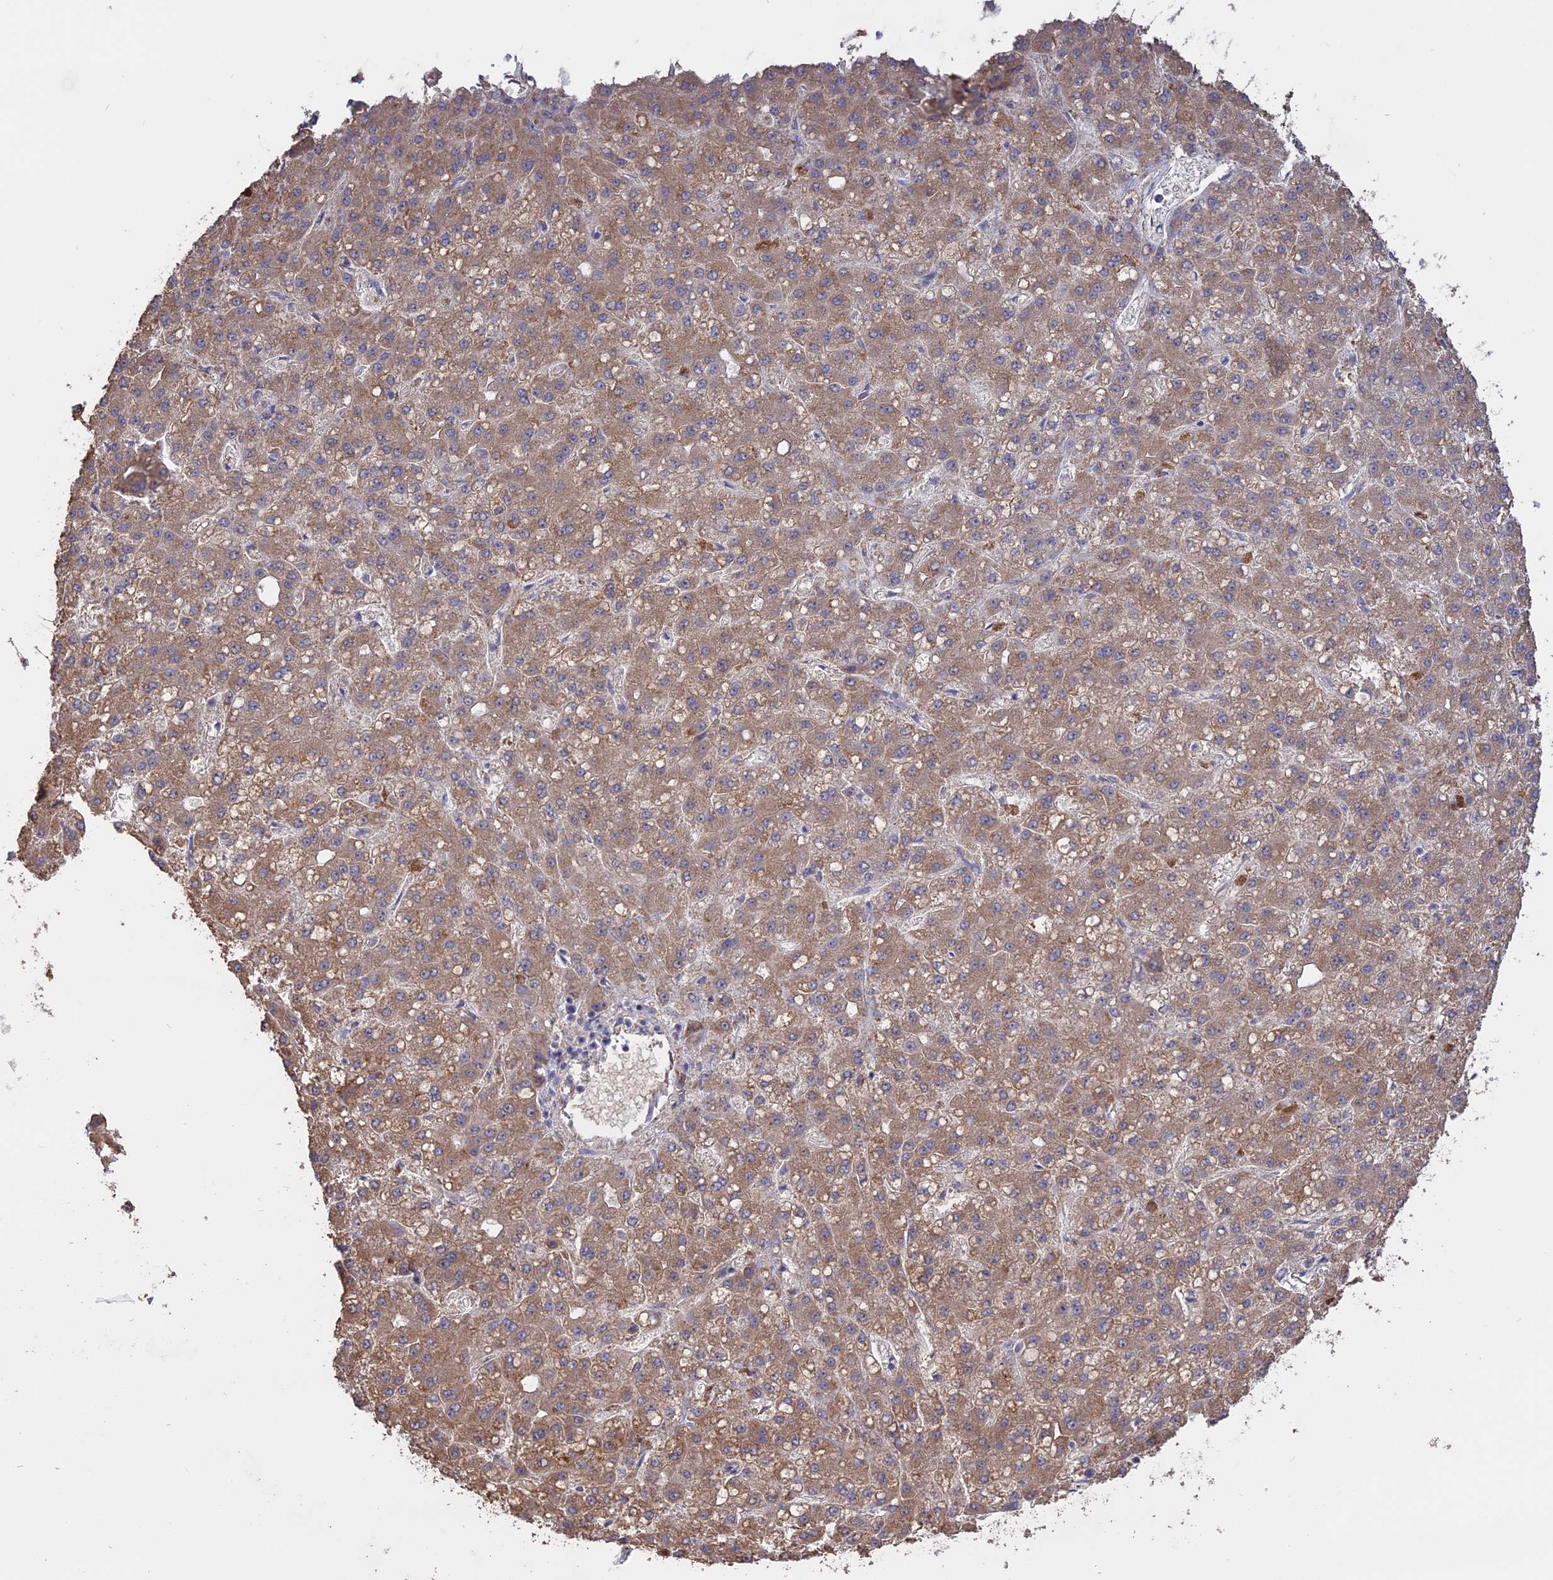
{"staining": {"intensity": "weak", "quantity": ">75%", "location": "cytoplasmic/membranous"}, "tissue": "liver cancer", "cell_type": "Tumor cells", "image_type": "cancer", "snomed": [{"axis": "morphology", "description": "Carcinoma, Hepatocellular, NOS"}, {"axis": "topography", "description": "Liver"}], "caption": "IHC image of neoplastic tissue: human liver cancer stained using immunohistochemistry (IHC) displays low levels of weak protein expression localized specifically in the cytoplasmic/membranous of tumor cells, appearing as a cytoplasmic/membranous brown color.", "gene": "PPIC", "patient": {"sex": "male", "age": 67}}